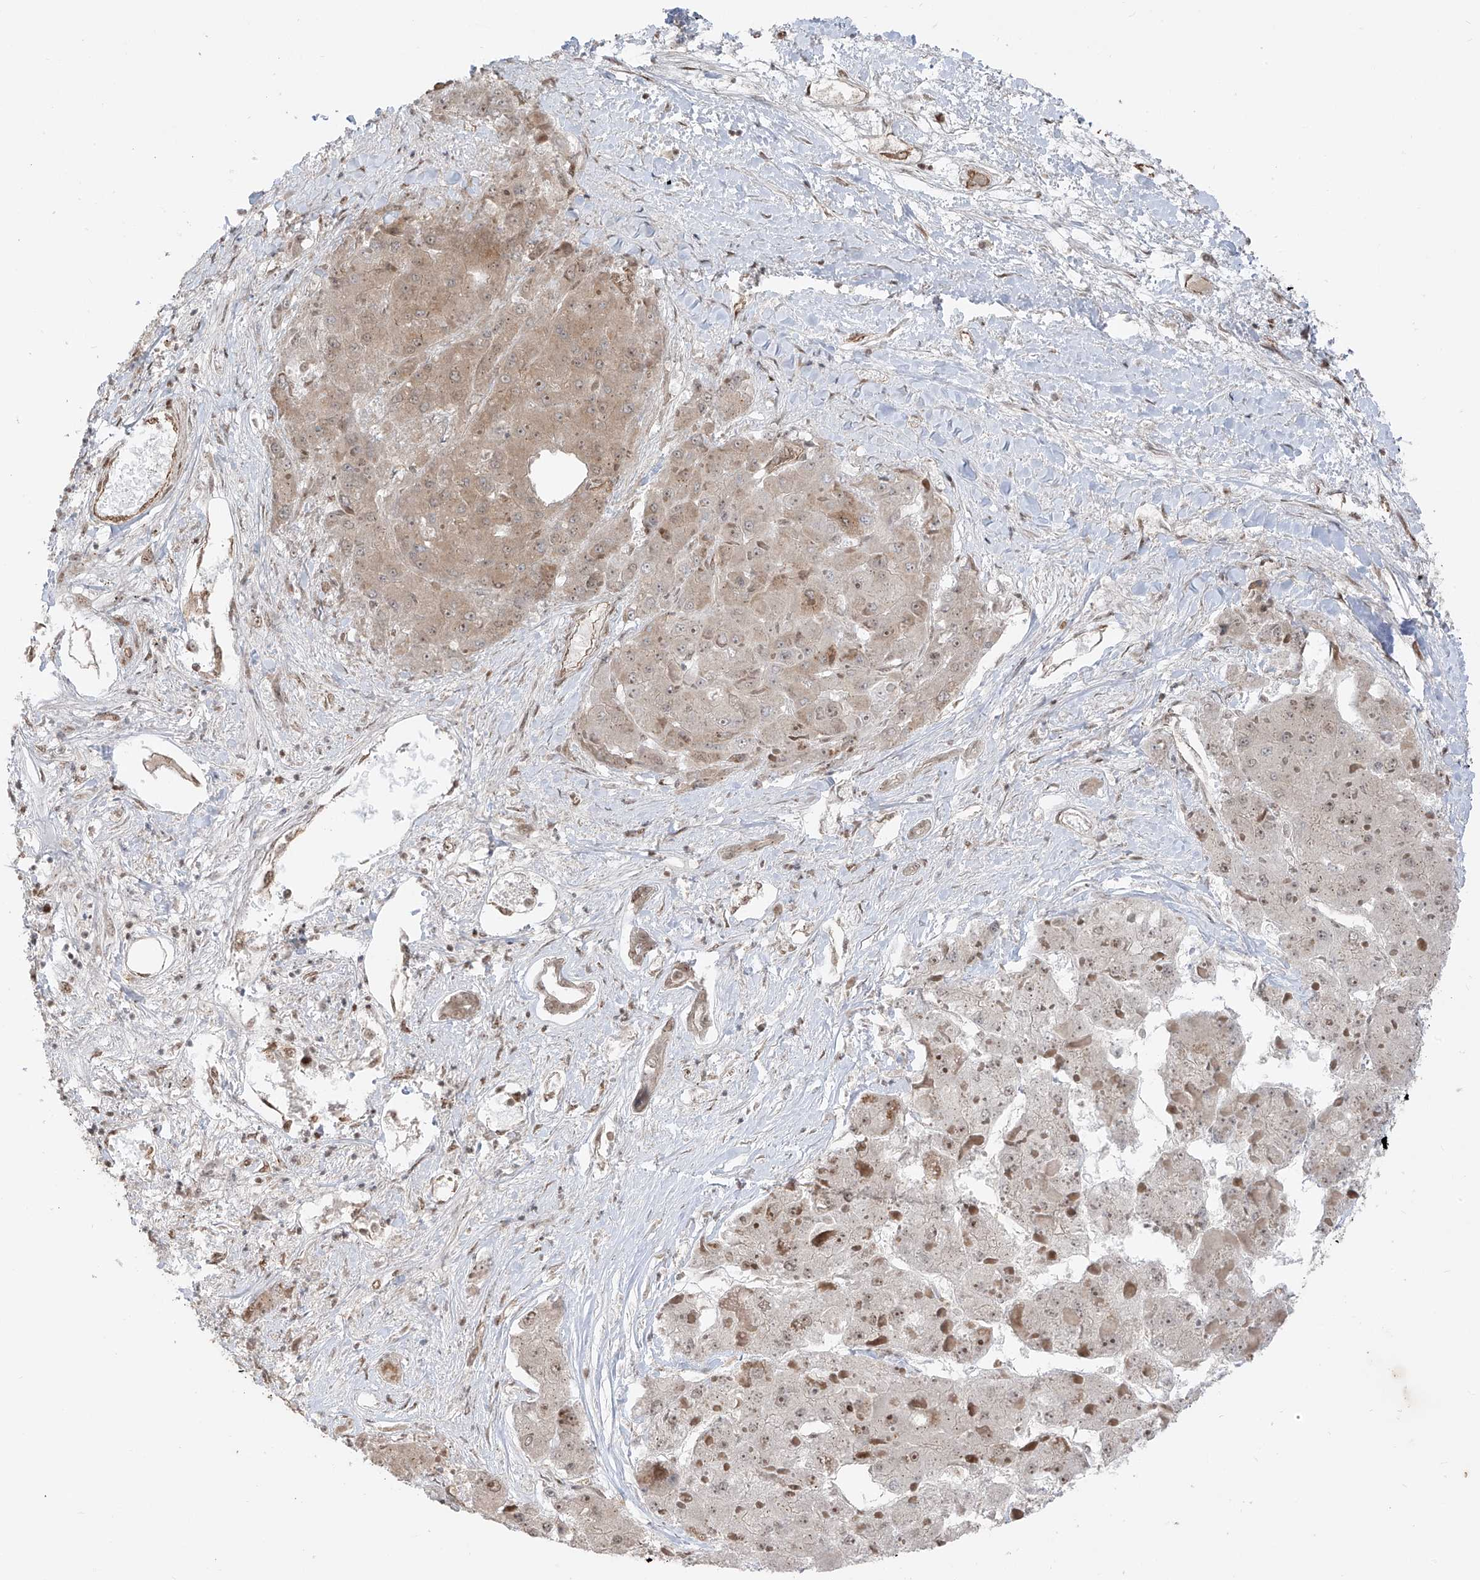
{"staining": {"intensity": "weak", "quantity": "25%-75%", "location": "cytoplasmic/membranous"}, "tissue": "liver cancer", "cell_type": "Tumor cells", "image_type": "cancer", "snomed": [{"axis": "morphology", "description": "Carcinoma, Hepatocellular, NOS"}, {"axis": "topography", "description": "Liver"}], "caption": "High-magnification brightfield microscopy of liver cancer (hepatocellular carcinoma) stained with DAB (brown) and counterstained with hematoxylin (blue). tumor cells exhibit weak cytoplasmic/membranous positivity is present in about25%-75% of cells. The protein of interest is stained brown, and the nuclei are stained in blue (DAB IHC with brightfield microscopy, high magnification).", "gene": "ARHGEF3", "patient": {"sex": "female", "age": 73}}